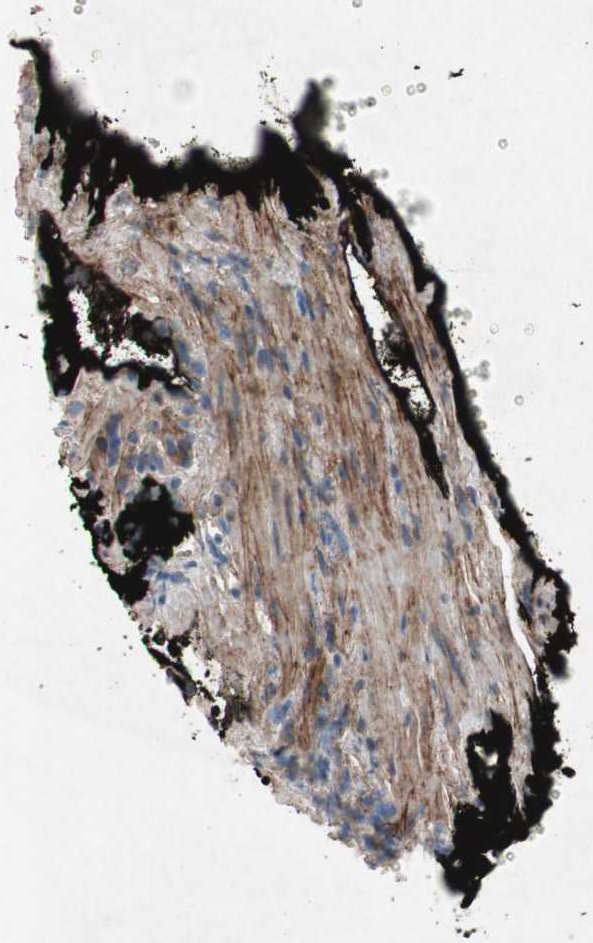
{"staining": {"intensity": "weak", "quantity": "25%-75%", "location": "cytoplasmic/membranous"}, "tissue": "prostate cancer", "cell_type": "Tumor cells", "image_type": "cancer", "snomed": [{"axis": "morphology", "description": "Adenocarcinoma, High grade"}, {"axis": "topography", "description": "Prostate"}], "caption": "High-grade adenocarcinoma (prostate) was stained to show a protein in brown. There is low levels of weak cytoplasmic/membranous expression in approximately 25%-75% of tumor cells.", "gene": "GRB7", "patient": {"sex": "male", "age": 58}}